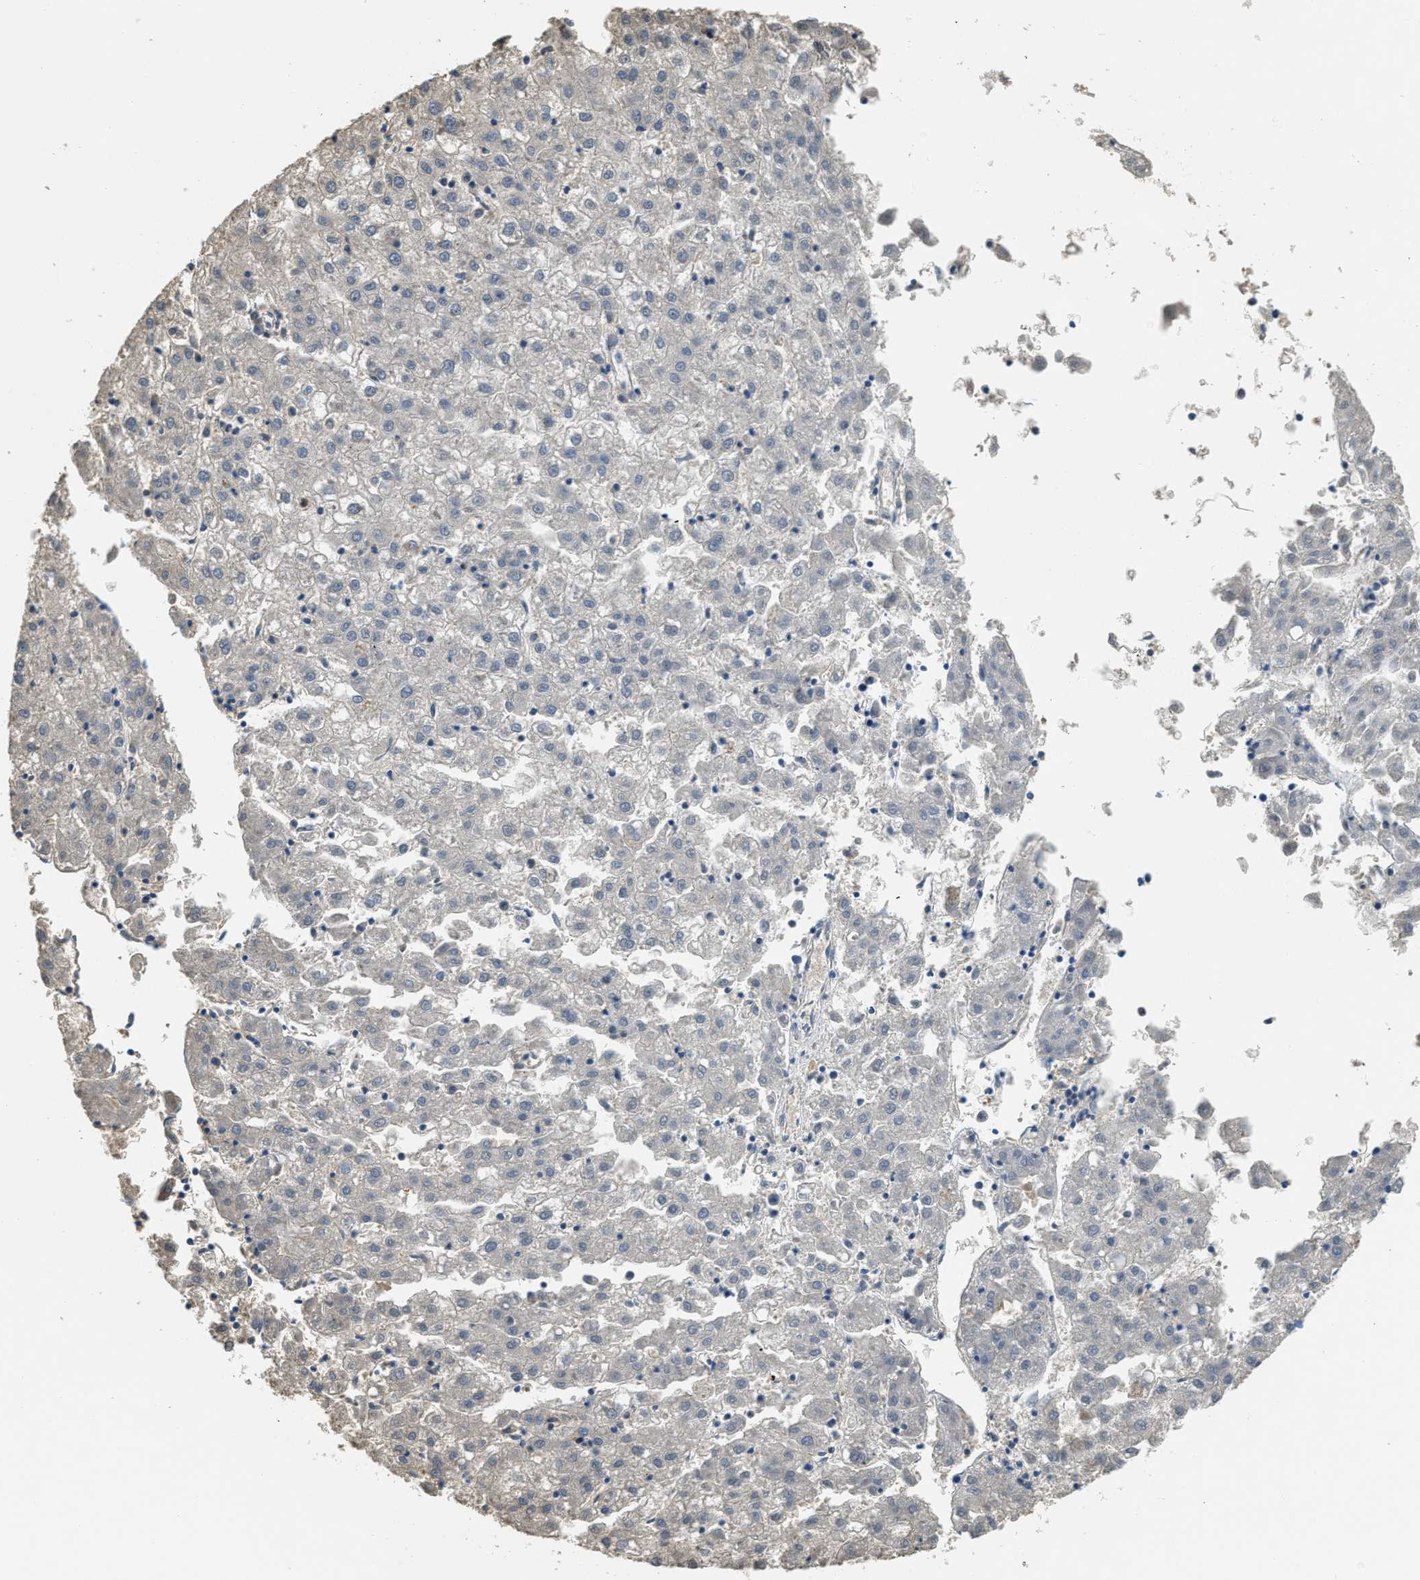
{"staining": {"intensity": "negative", "quantity": "none", "location": "none"}, "tissue": "liver cancer", "cell_type": "Tumor cells", "image_type": "cancer", "snomed": [{"axis": "morphology", "description": "Carcinoma, Hepatocellular, NOS"}, {"axis": "topography", "description": "Liver"}], "caption": "A high-resolution photomicrograph shows IHC staining of hepatocellular carcinoma (liver), which exhibits no significant expression in tumor cells.", "gene": "SERPINB1", "patient": {"sex": "male", "age": 72}}